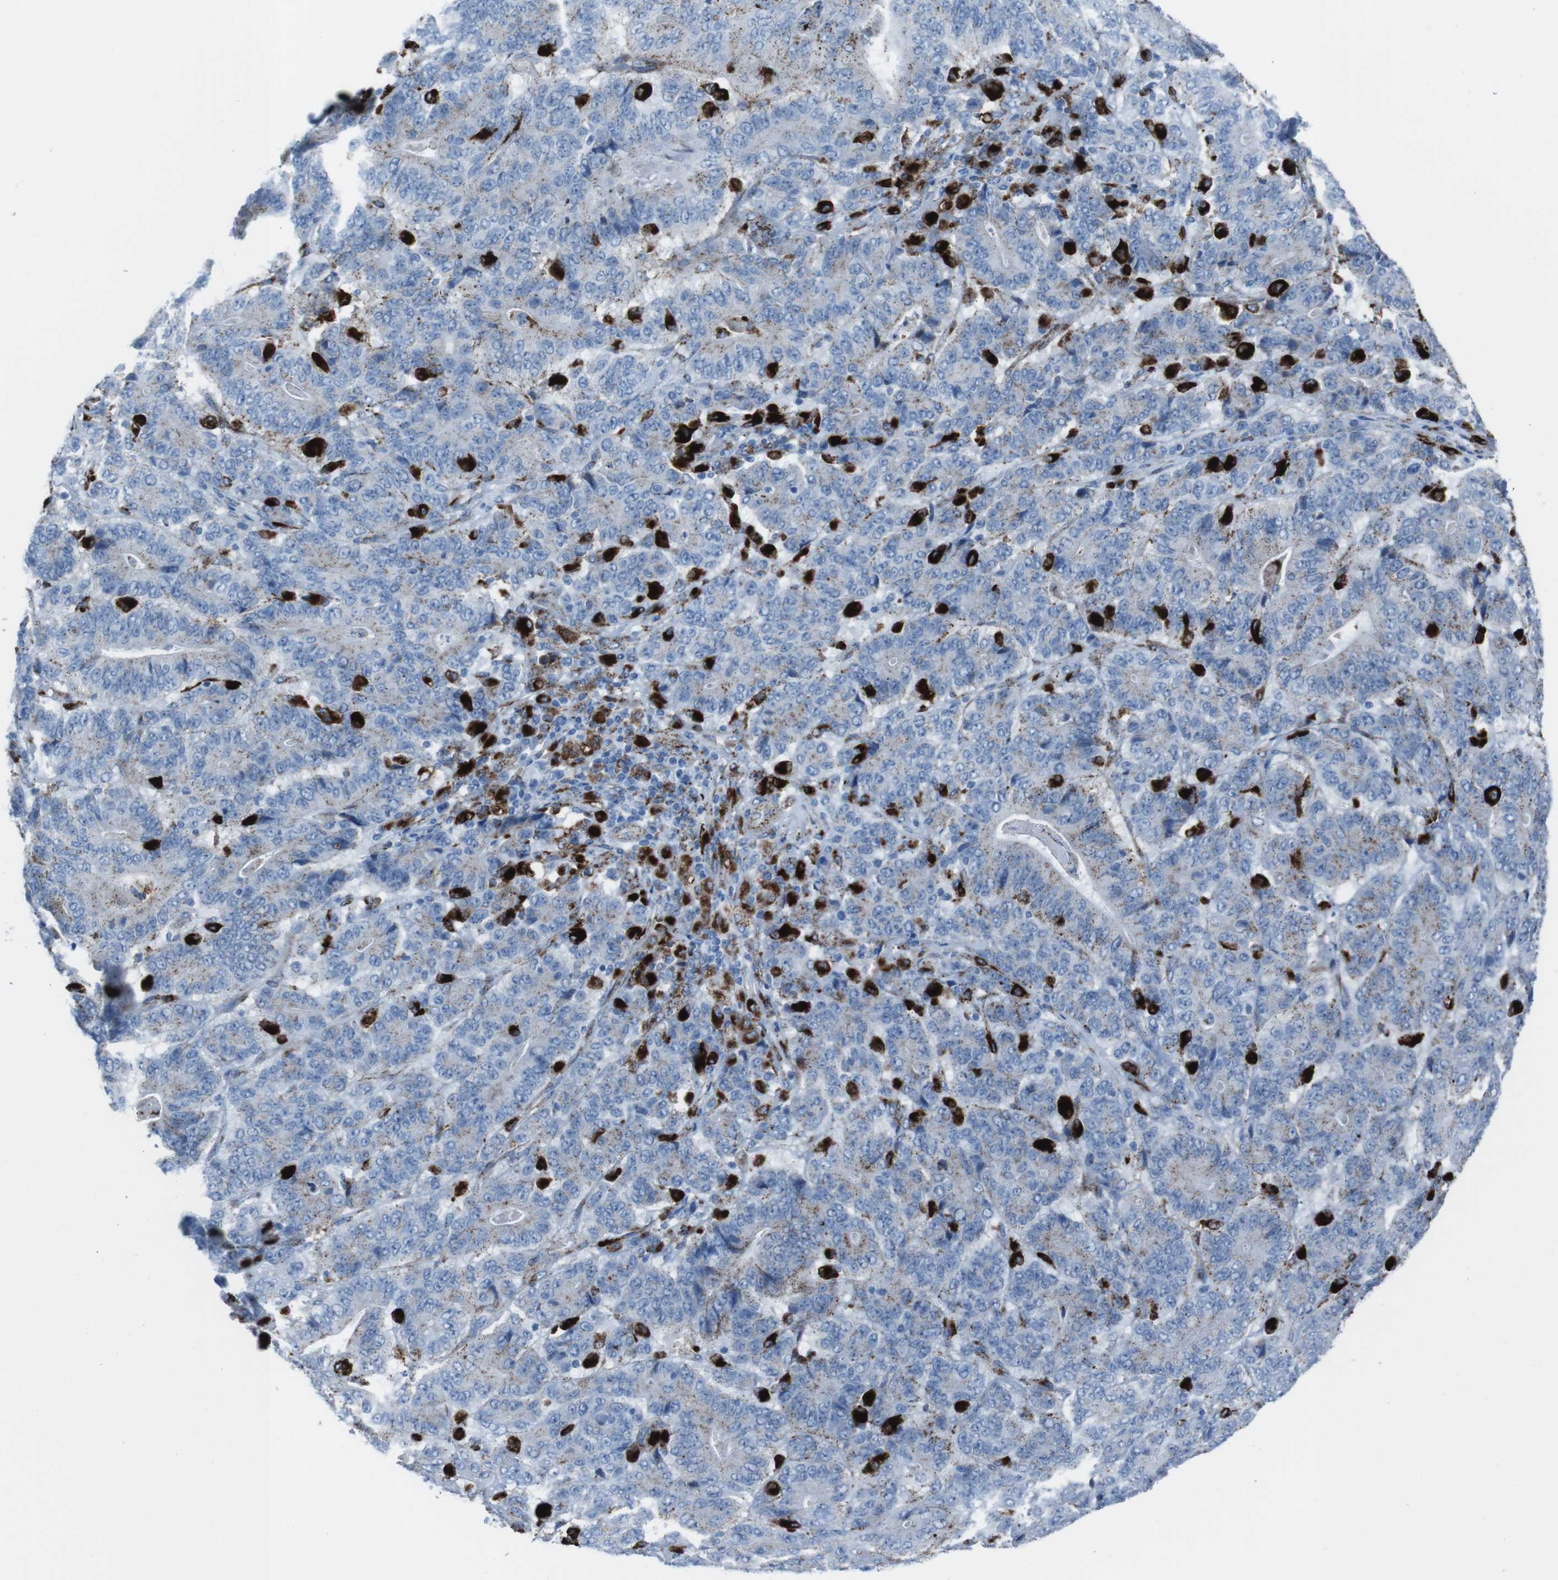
{"staining": {"intensity": "moderate", "quantity": "25%-75%", "location": "cytoplasmic/membranous"}, "tissue": "stomach cancer", "cell_type": "Tumor cells", "image_type": "cancer", "snomed": [{"axis": "morphology", "description": "Adenocarcinoma, NOS"}, {"axis": "topography", "description": "Stomach"}], "caption": "Human stomach adenocarcinoma stained for a protein (brown) exhibits moderate cytoplasmic/membranous positive staining in about 25%-75% of tumor cells.", "gene": "SCARB2", "patient": {"sex": "female", "age": 73}}